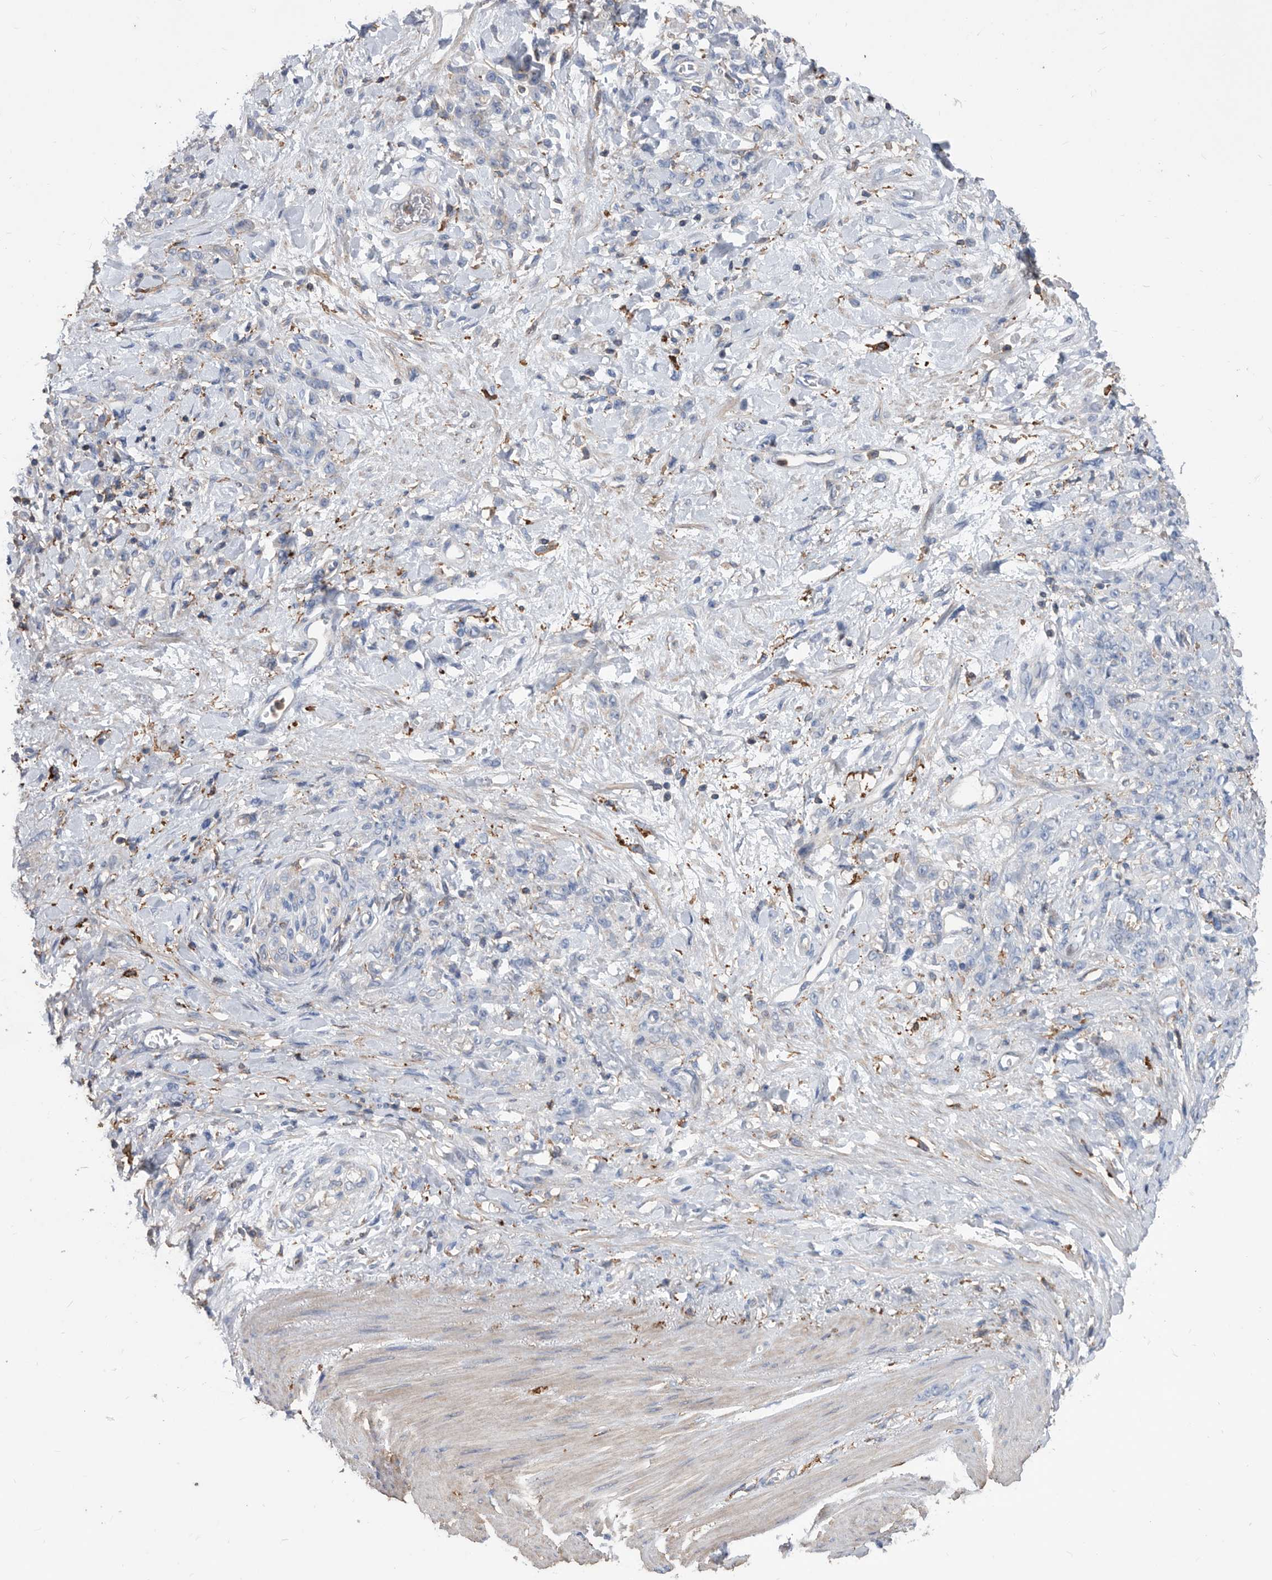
{"staining": {"intensity": "negative", "quantity": "none", "location": "none"}, "tissue": "stomach cancer", "cell_type": "Tumor cells", "image_type": "cancer", "snomed": [{"axis": "morphology", "description": "Normal tissue, NOS"}, {"axis": "morphology", "description": "Adenocarcinoma, NOS"}, {"axis": "topography", "description": "Stomach"}], "caption": "Immunohistochemical staining of adenocarcinoma (stomach) exhibits no significant expression in tumor cells.", "gene": "MS4A4A", "patient": {"sex": "male", "age": 82}}